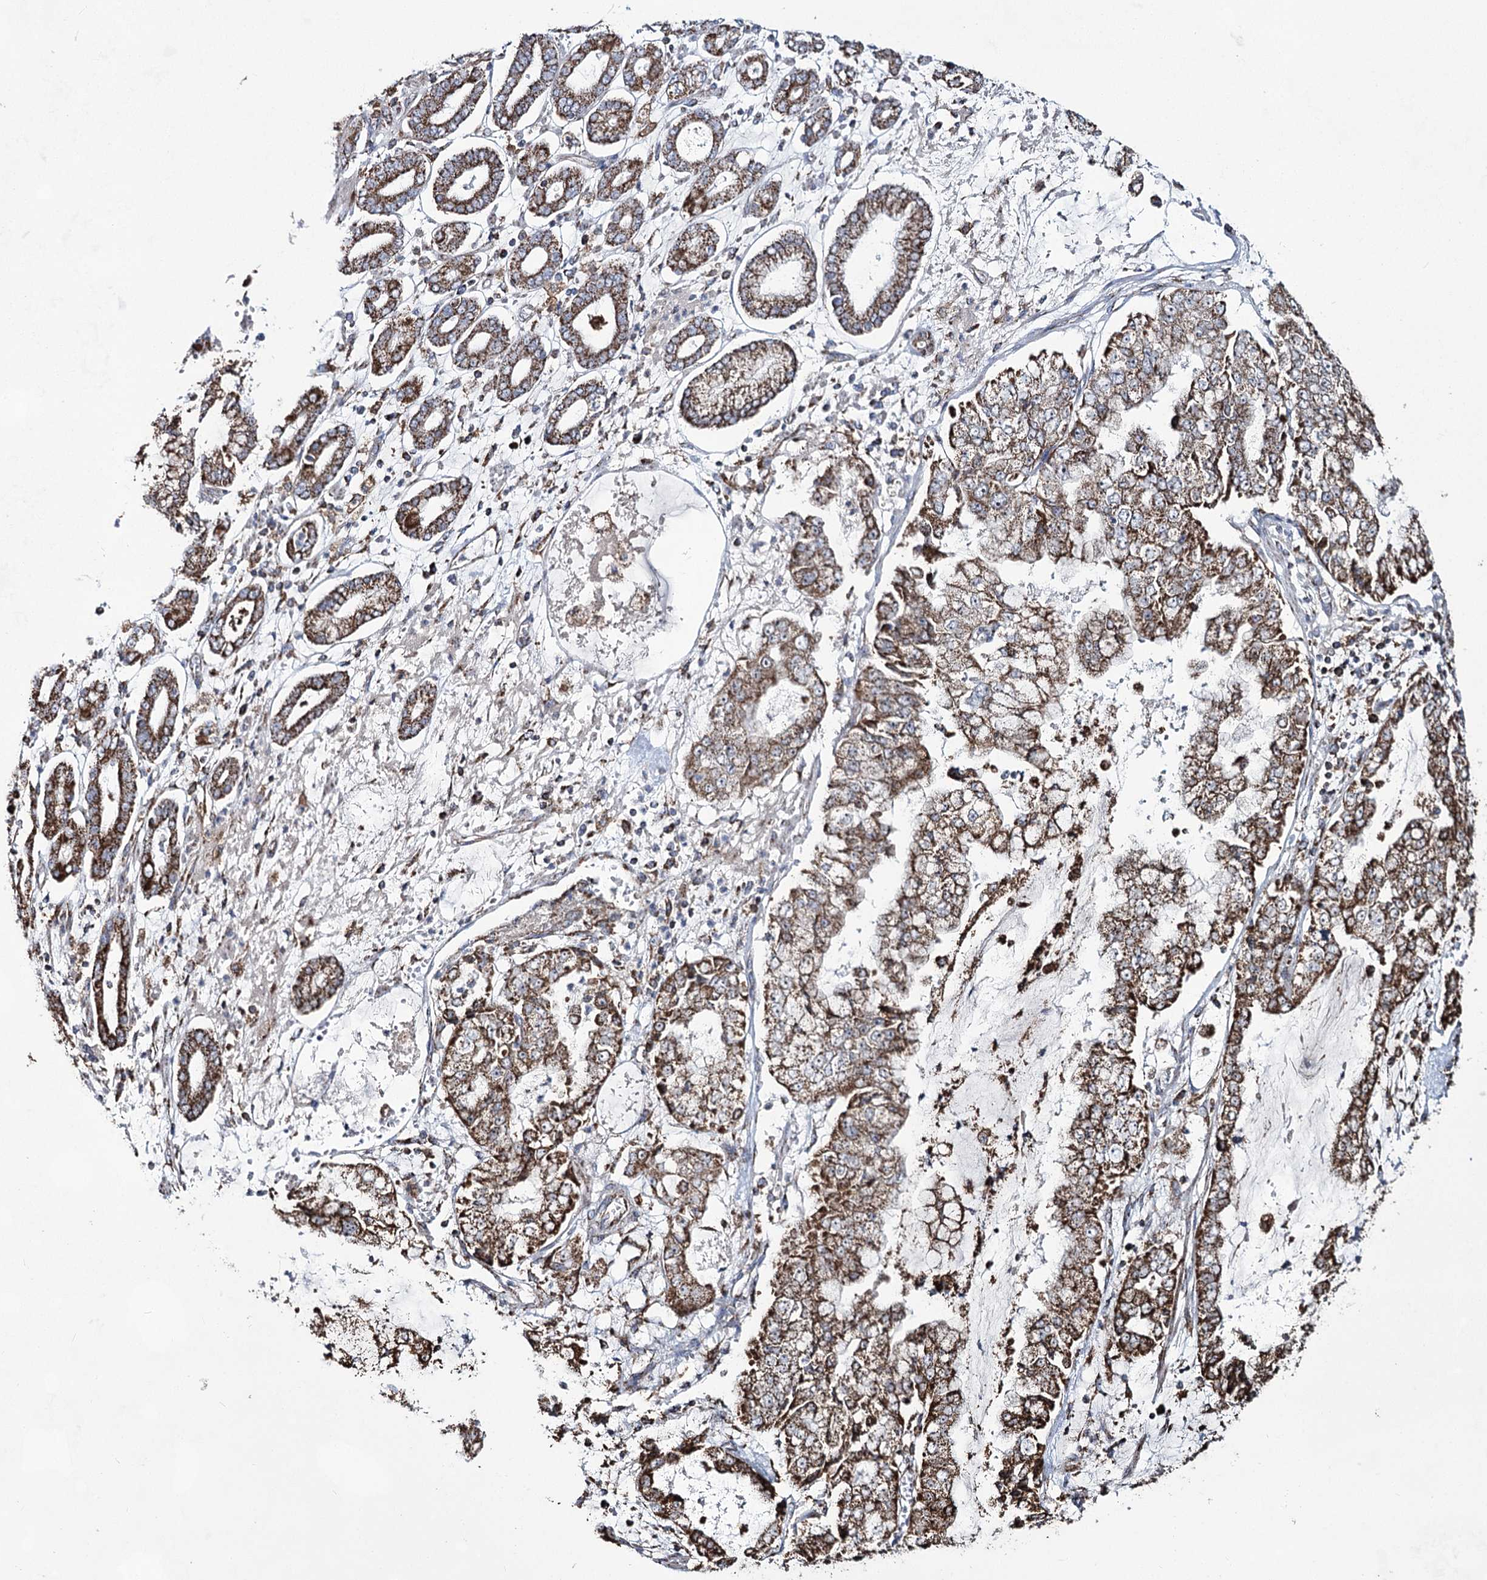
{"staining": {"intensity": "strong", "quantity": ">75%", "location": "cytoplasmic/membranous"}, "tissue": "stomach cancer", "cell_type": "Tumor cells", "image_type": "cancer", "snomed": [{"axis": "morphology", "description": "Adenocarcinoma, NOS"}, {"axis": "topography", "description": "Stomach"}], "caption": "Immunohistochemistry (DAB (3,3'-diaminobenzidine)) staining of human stomach cancer (adenocarcinoma) reveals strong cytoplasmic/membranous protein positivity in approximately >75% of tumor cells.", "gene": "CWF19L1", "patient": {"sex": "male", "age": 76}}